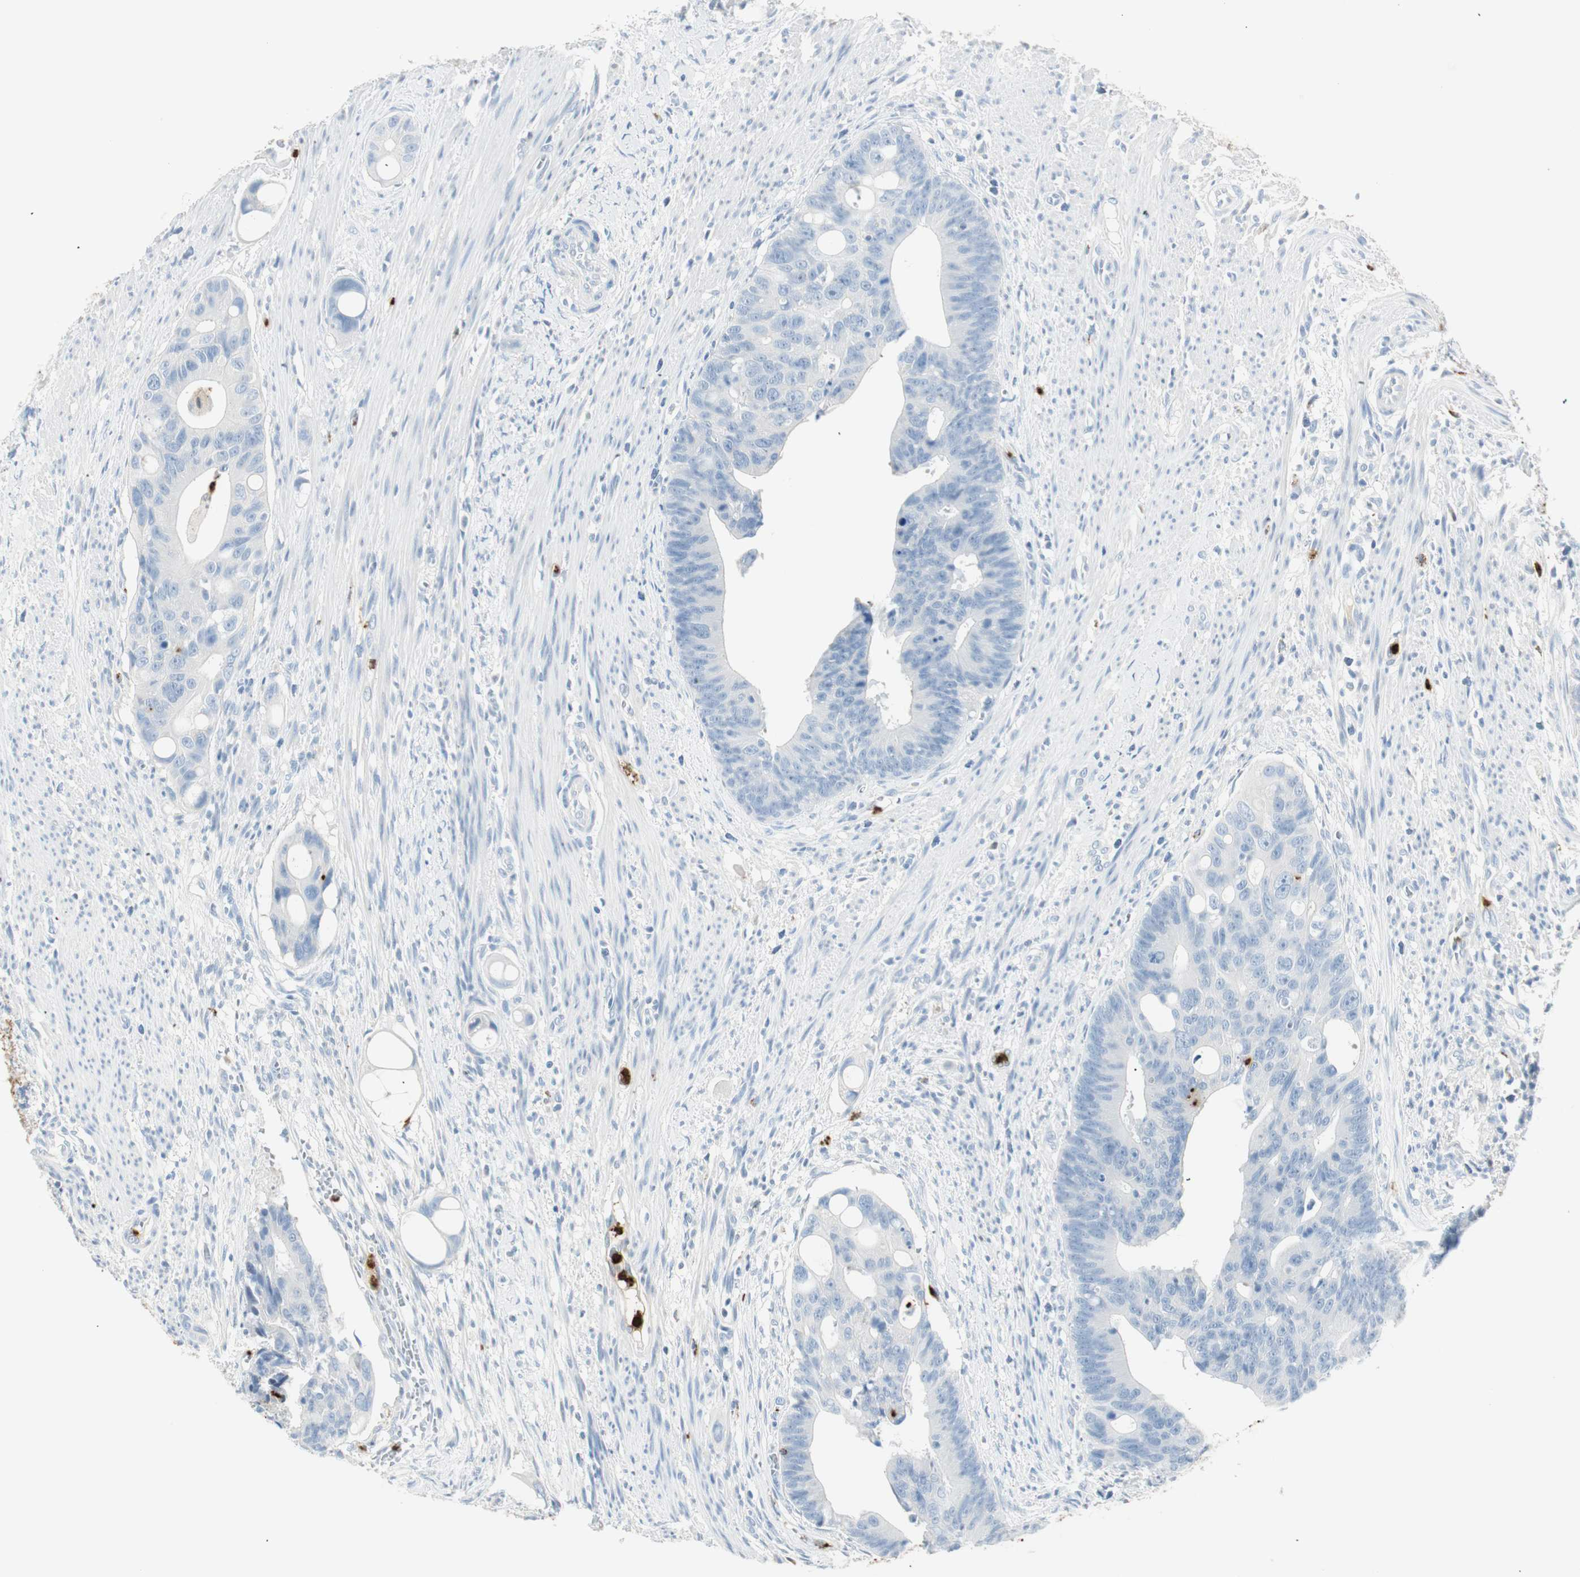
{"staining": {"intensity": "negative", "quantity": "none", "location": "none"}, "tissue": "colorectal cancer", "cell_type": "Tumor cells", "image_type": "cancer", "snomed": [{"axis": "morphology", "description": "Adenocarcinoma, NOS"}, {"axis": "topography", "description": "Colon"}], "caption": "Immunohistochemistry (IHC) photomicrograph of neoplastic tissue: colorectal cancer (adenocarcinoma) stained with DAB (3,3'-diaminobenzidine) exhibits no significant protein expression in tumor cells.", "gene": "PRTN3", "patient": {"sex": "female", "age": 57}}